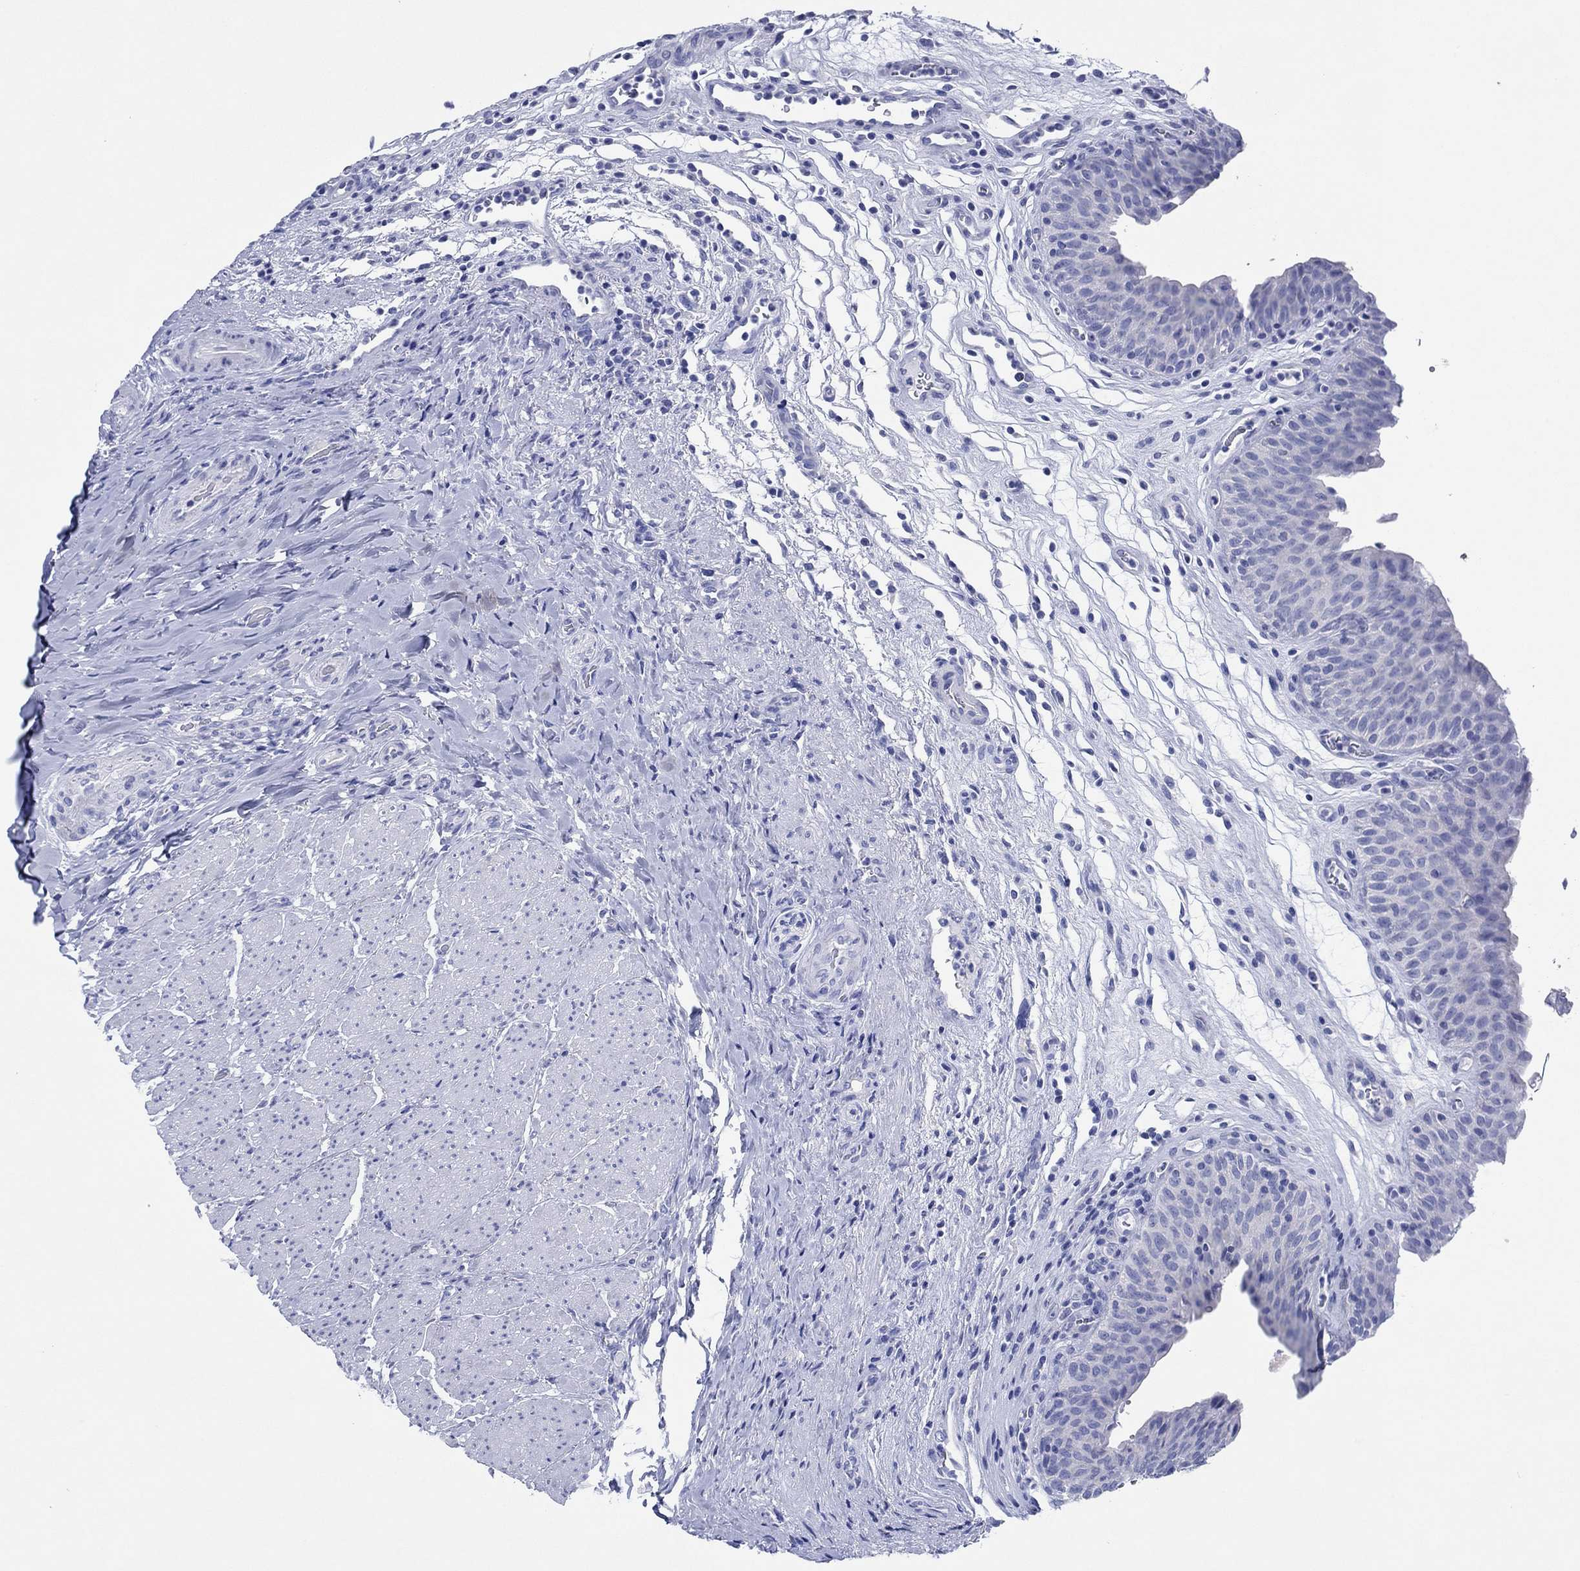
{"staining": {"intensity": "negative", "quantity": "none", "location": "none"}, "tissue": "urinary bladder", "cell_type": "Urothelial cells", "image_type": "normal", "snomed": [{"axis": "morphology", "description": "Normal tissue, NOS"}, {"axis": "topography", "description": "Urinary bladder"}], "caption": "High power microscopy photomicrograph of an immunohistochemistry (IHC) image of benign urinary bladder, revealing no significant expression in urothelial cells.", "gene": "HCRT", "patient": {"sex": "male", "age": 66}}